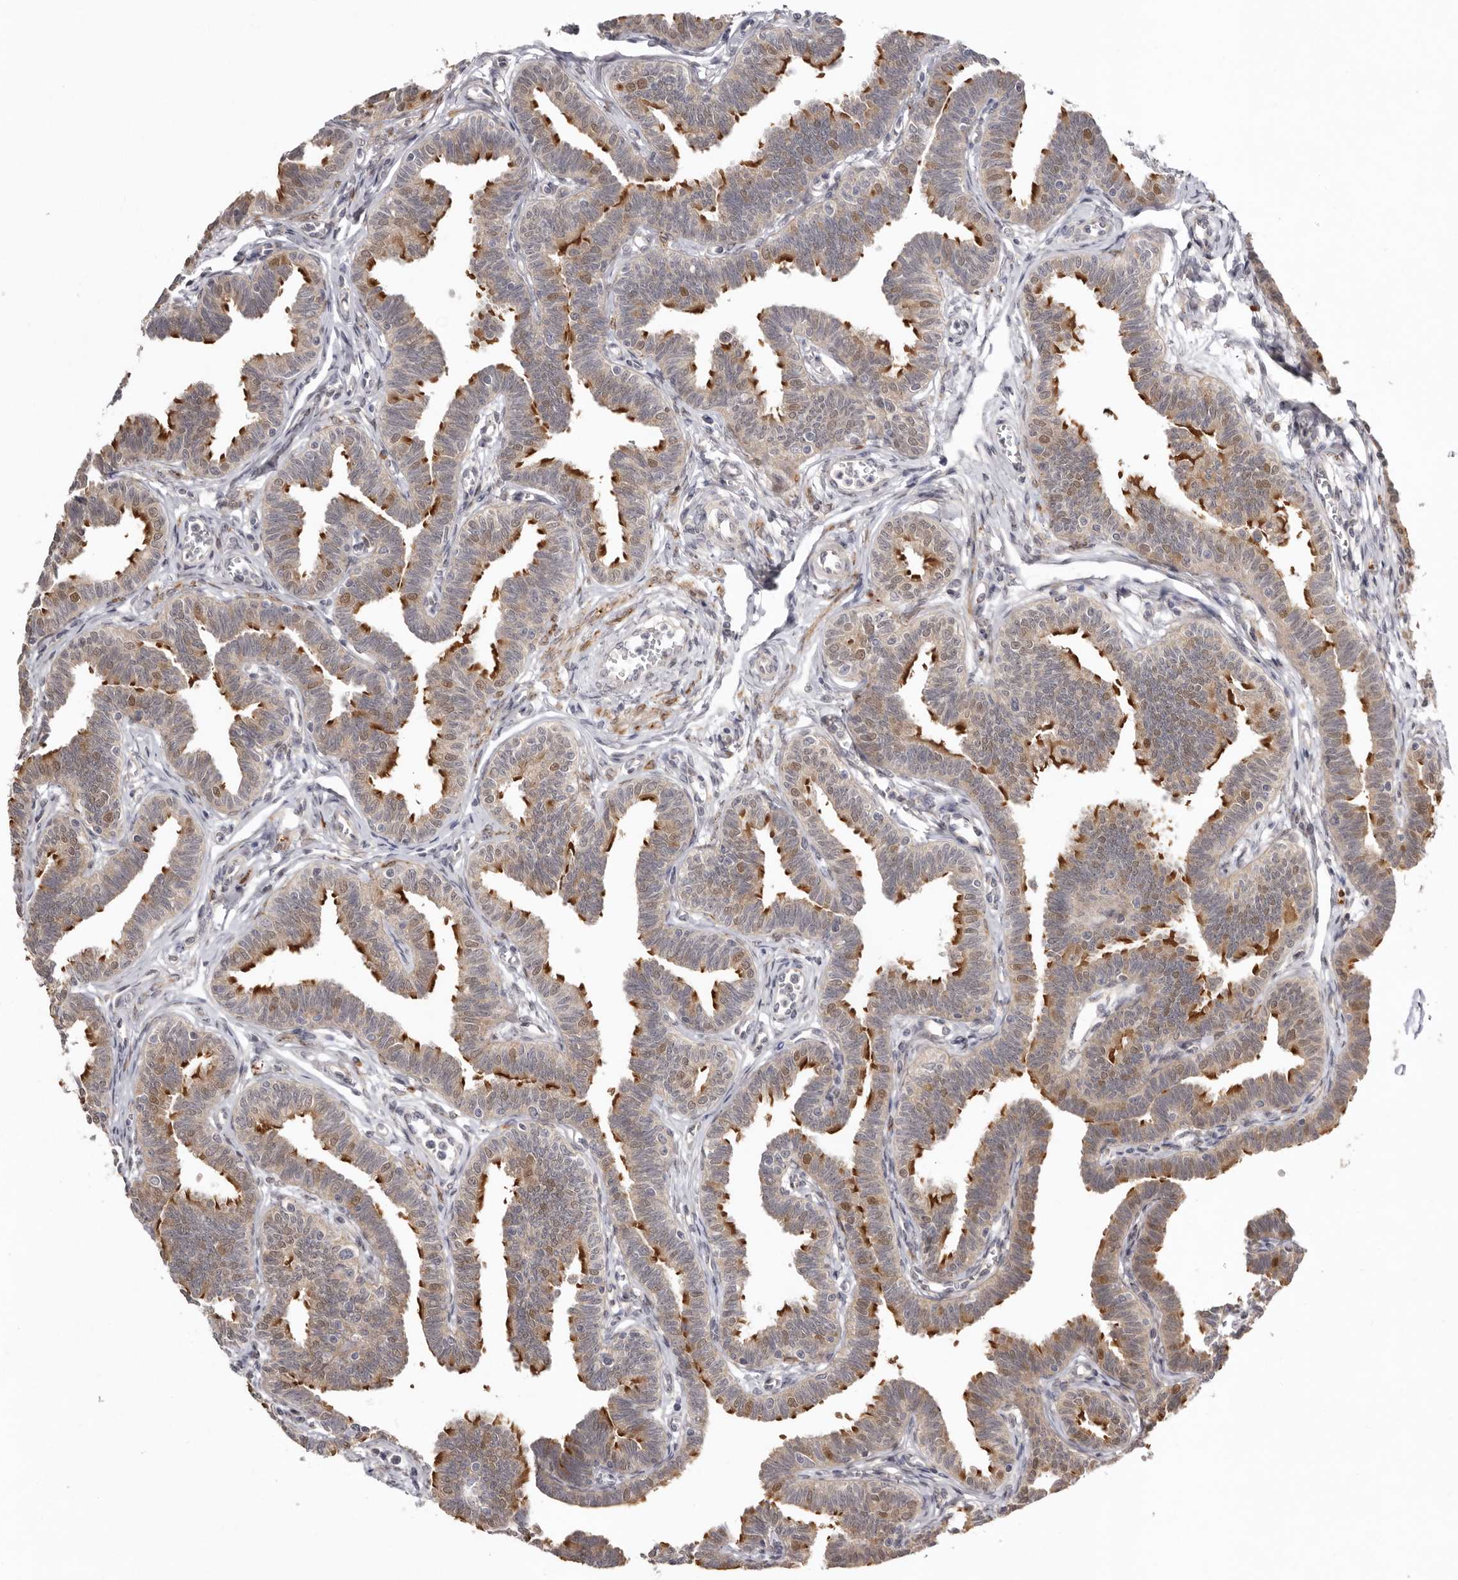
{"staining": {"intensity": "moderate", "quantity": ">75%", "location": "cytoplasmic/membranous,nuclear"}, "tissue": "fallopian tube", "cell_type": "Glandular cells", "image_type": "normal", "snomed": [{"axis": "morphology", "description": "Normal tissue, NOS"}, {"axis": "topography", "description": "Fallopian tube"}, {"axis": "topography", "description": "Ovary"}], "caption": "The micrograph demonstrates staining of benign fallopian tube, revealing moderate cytoplasmic/membranous,nuclear protein staining (brown color) within glandular cells. The staining was performed using DAB (3,3'-diaminobenzidine), with brown indicating positive protein expression. Nuclei are stained blue with hematoxylin.", "gene": "NSUN4", "patient": {"sex": "female", "age": 23}}